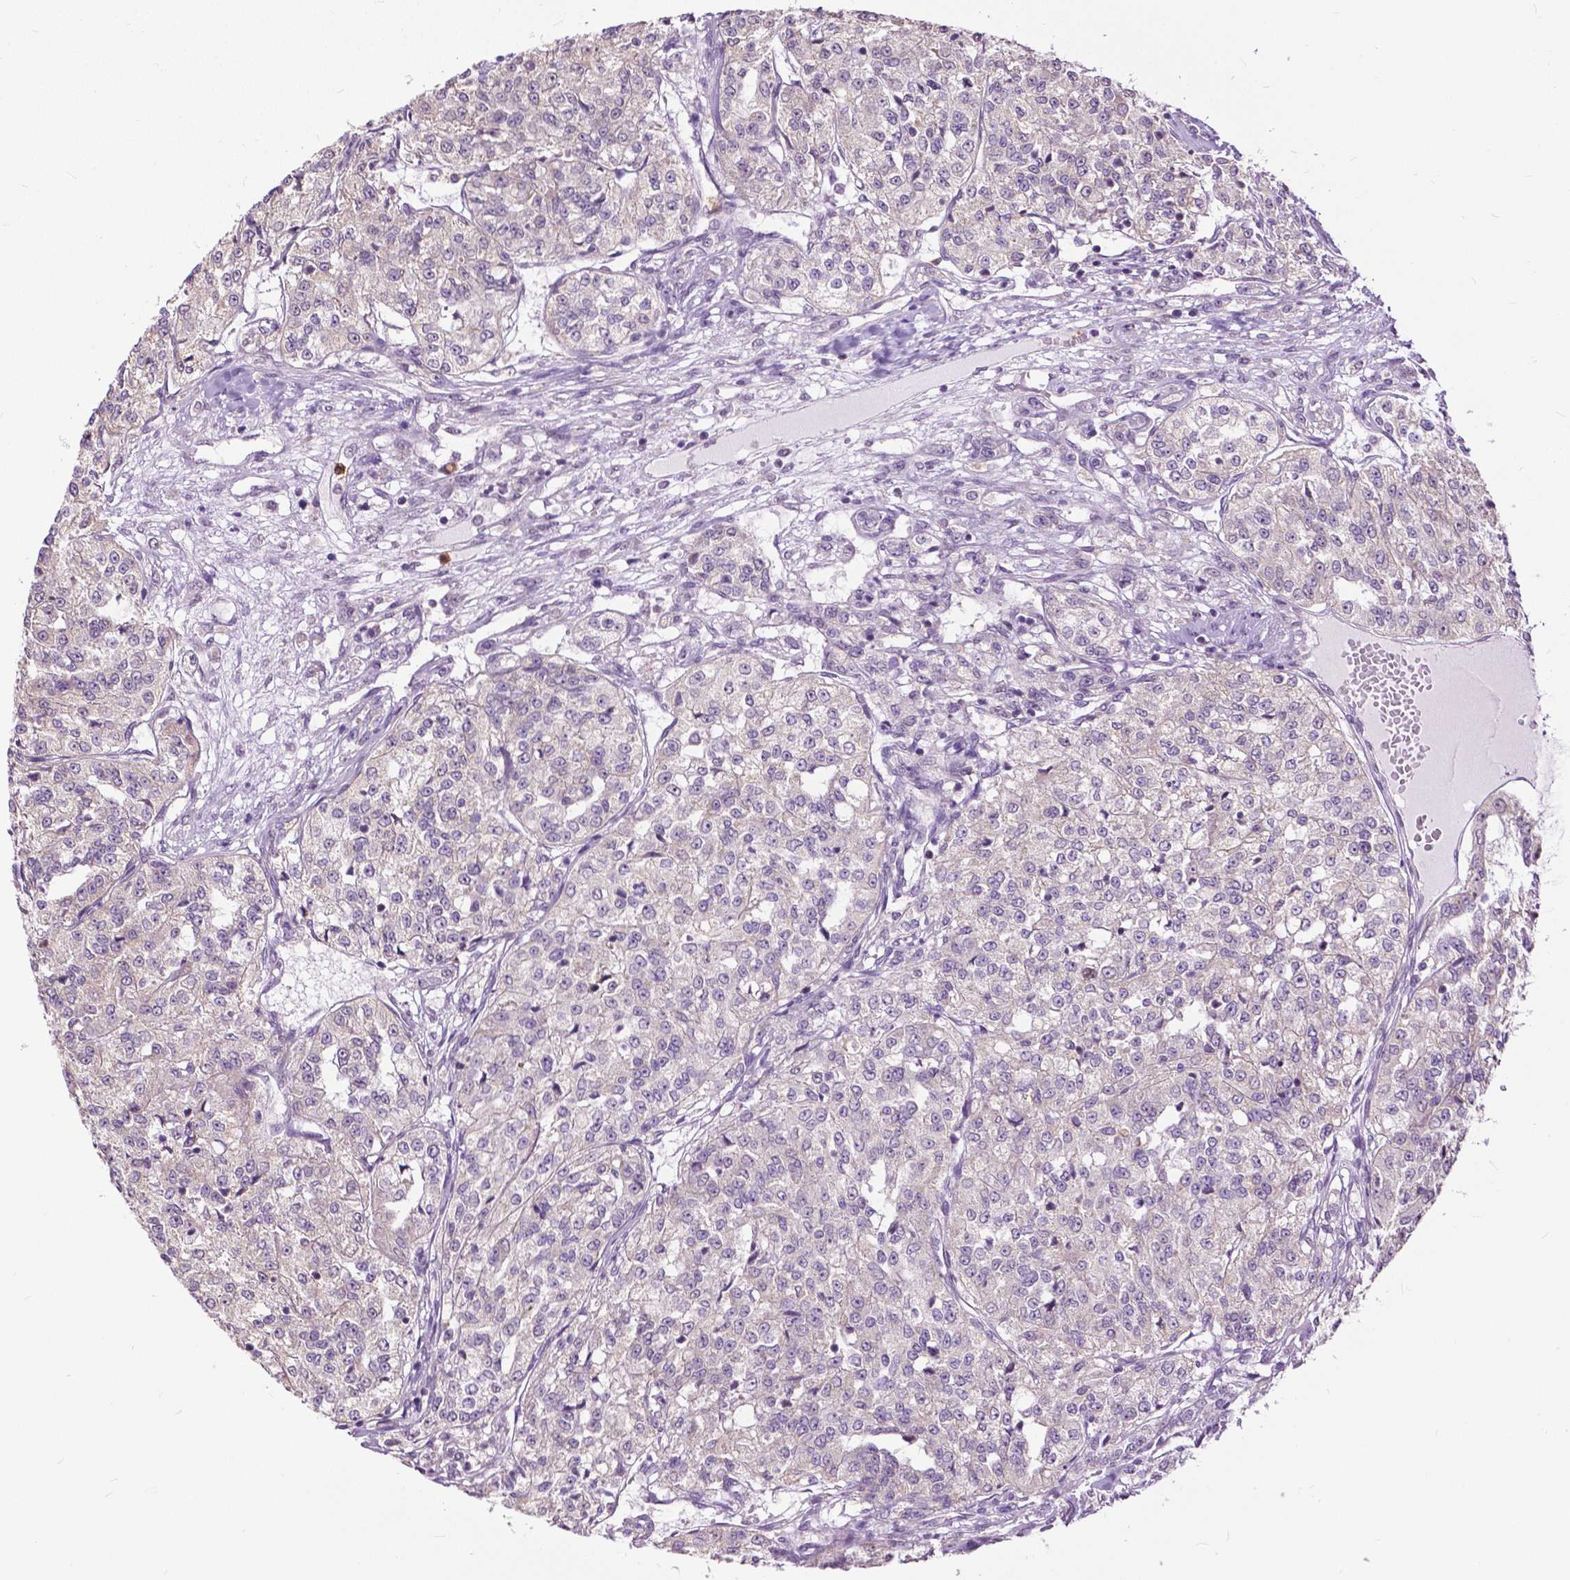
{"staining": {"intensity": "negative", "quantity": "none", "location": "none"}, "tissue": "renal cancer", "cell_type": "Tumor cells", "image_type": "cancer", "snomed": [{"axis": "morphology", "description": "Adenocarcinoma, NOS"}, {"axis": "topography", "description": "Kidney"}], "caption": "Immunohistochemistry image of human renal cancer (adenocarcinoma) stained for a protein (brown), which reveals no staining in tumor cells. (DAB immunohistochemistry (IHC), high magnification).", "gene": "TTC9B", "patient": {"sex": "female", "age": 63}}